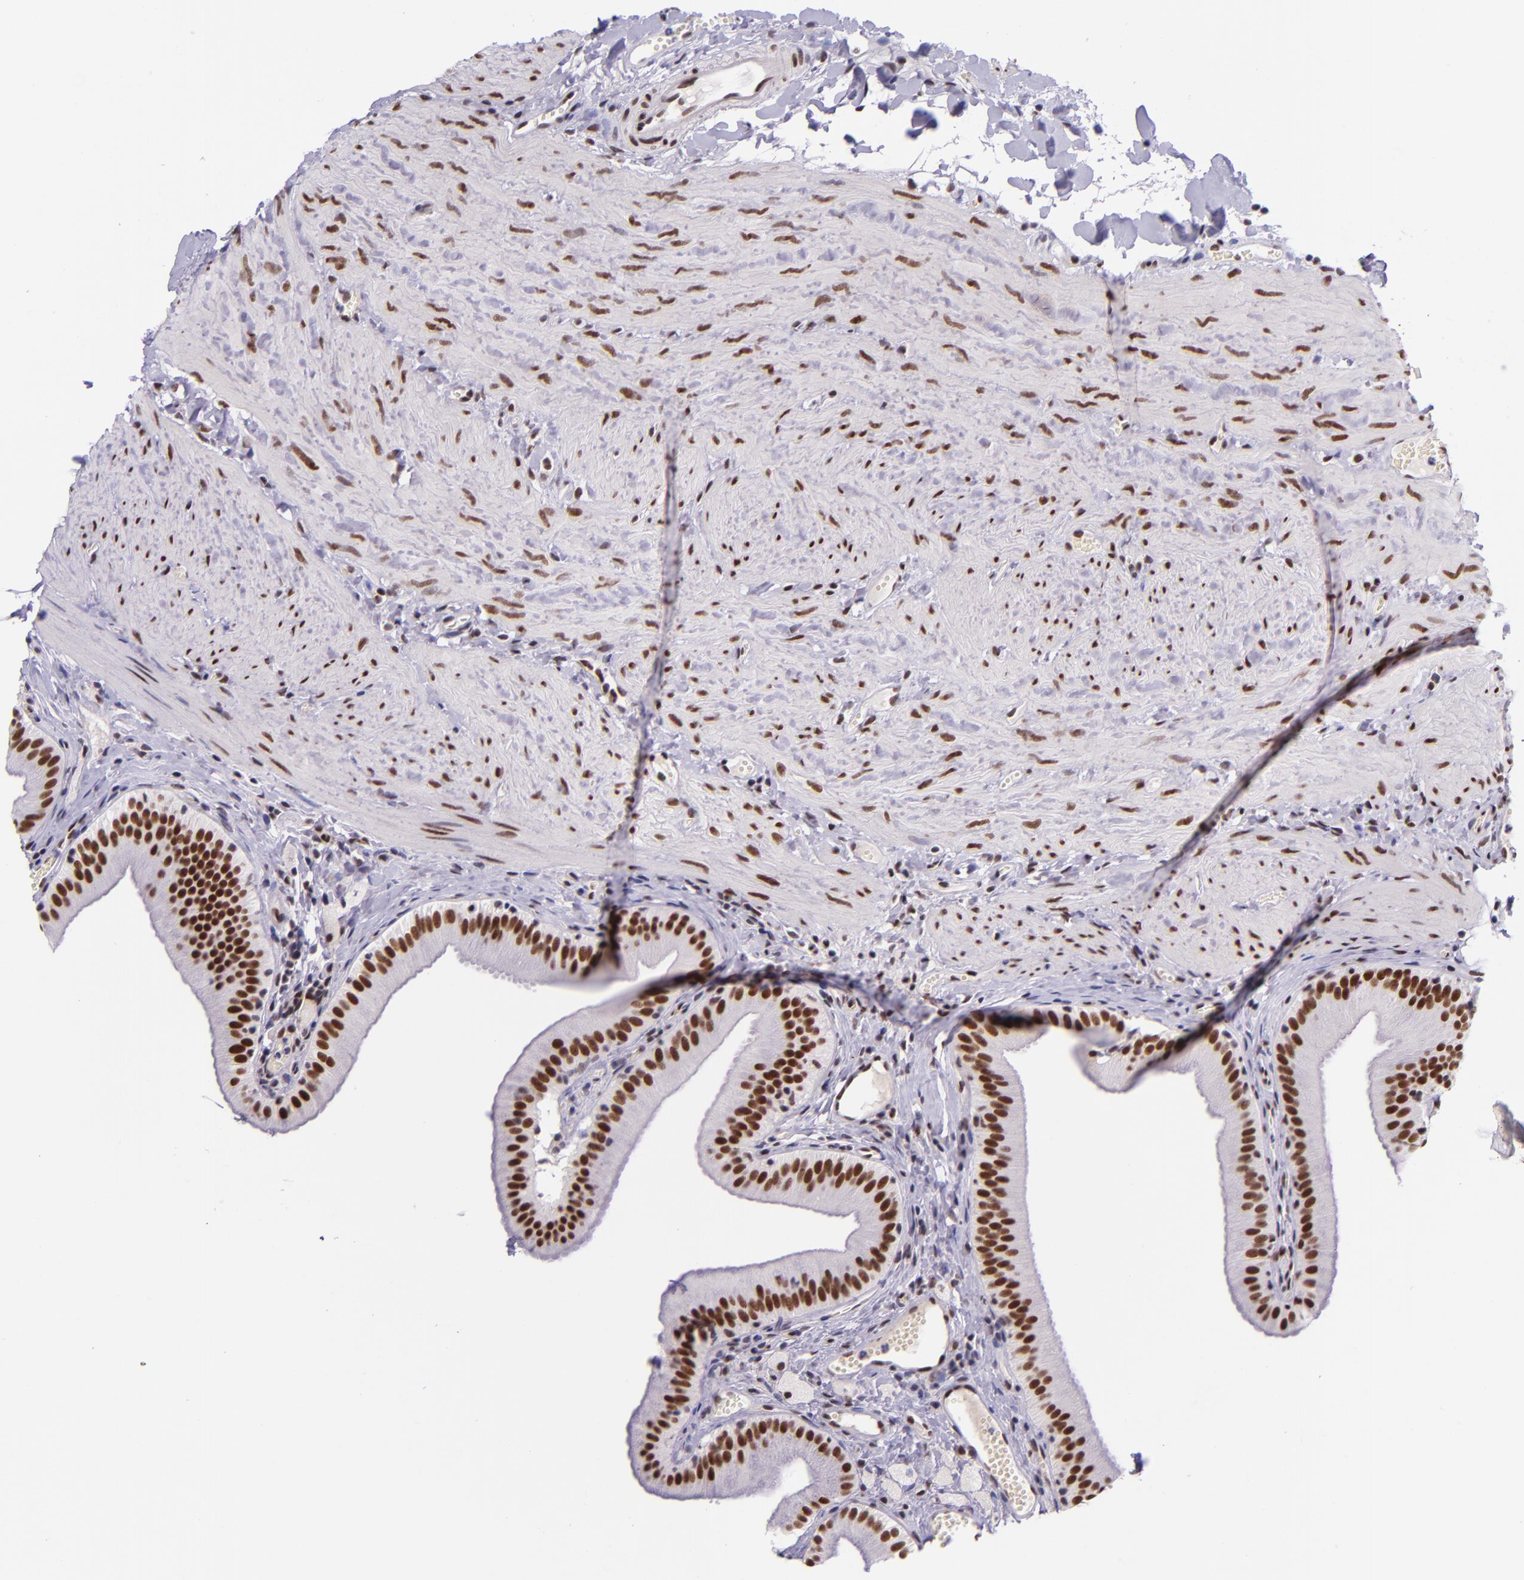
{"staining": {"intensity": "strong", "quantity": ">75%", "location": "nuclear"}, "tissue": "gallbladder", "cell_type": "Glandular cells", "image_type": "normal", "snomed": [{"axis": "morphology", "description": "Normal tissue, NOS"}, {"axis": "topography", "description": "Gallbladder"}], "caption": "The image displays immunohistochemical staining of benign gallbladder. There is strong nuclear expression is seen in approximately >75% of glandular cells.", "gene": "GPKOW", "patient": {"sex": "female", "age": 24}}